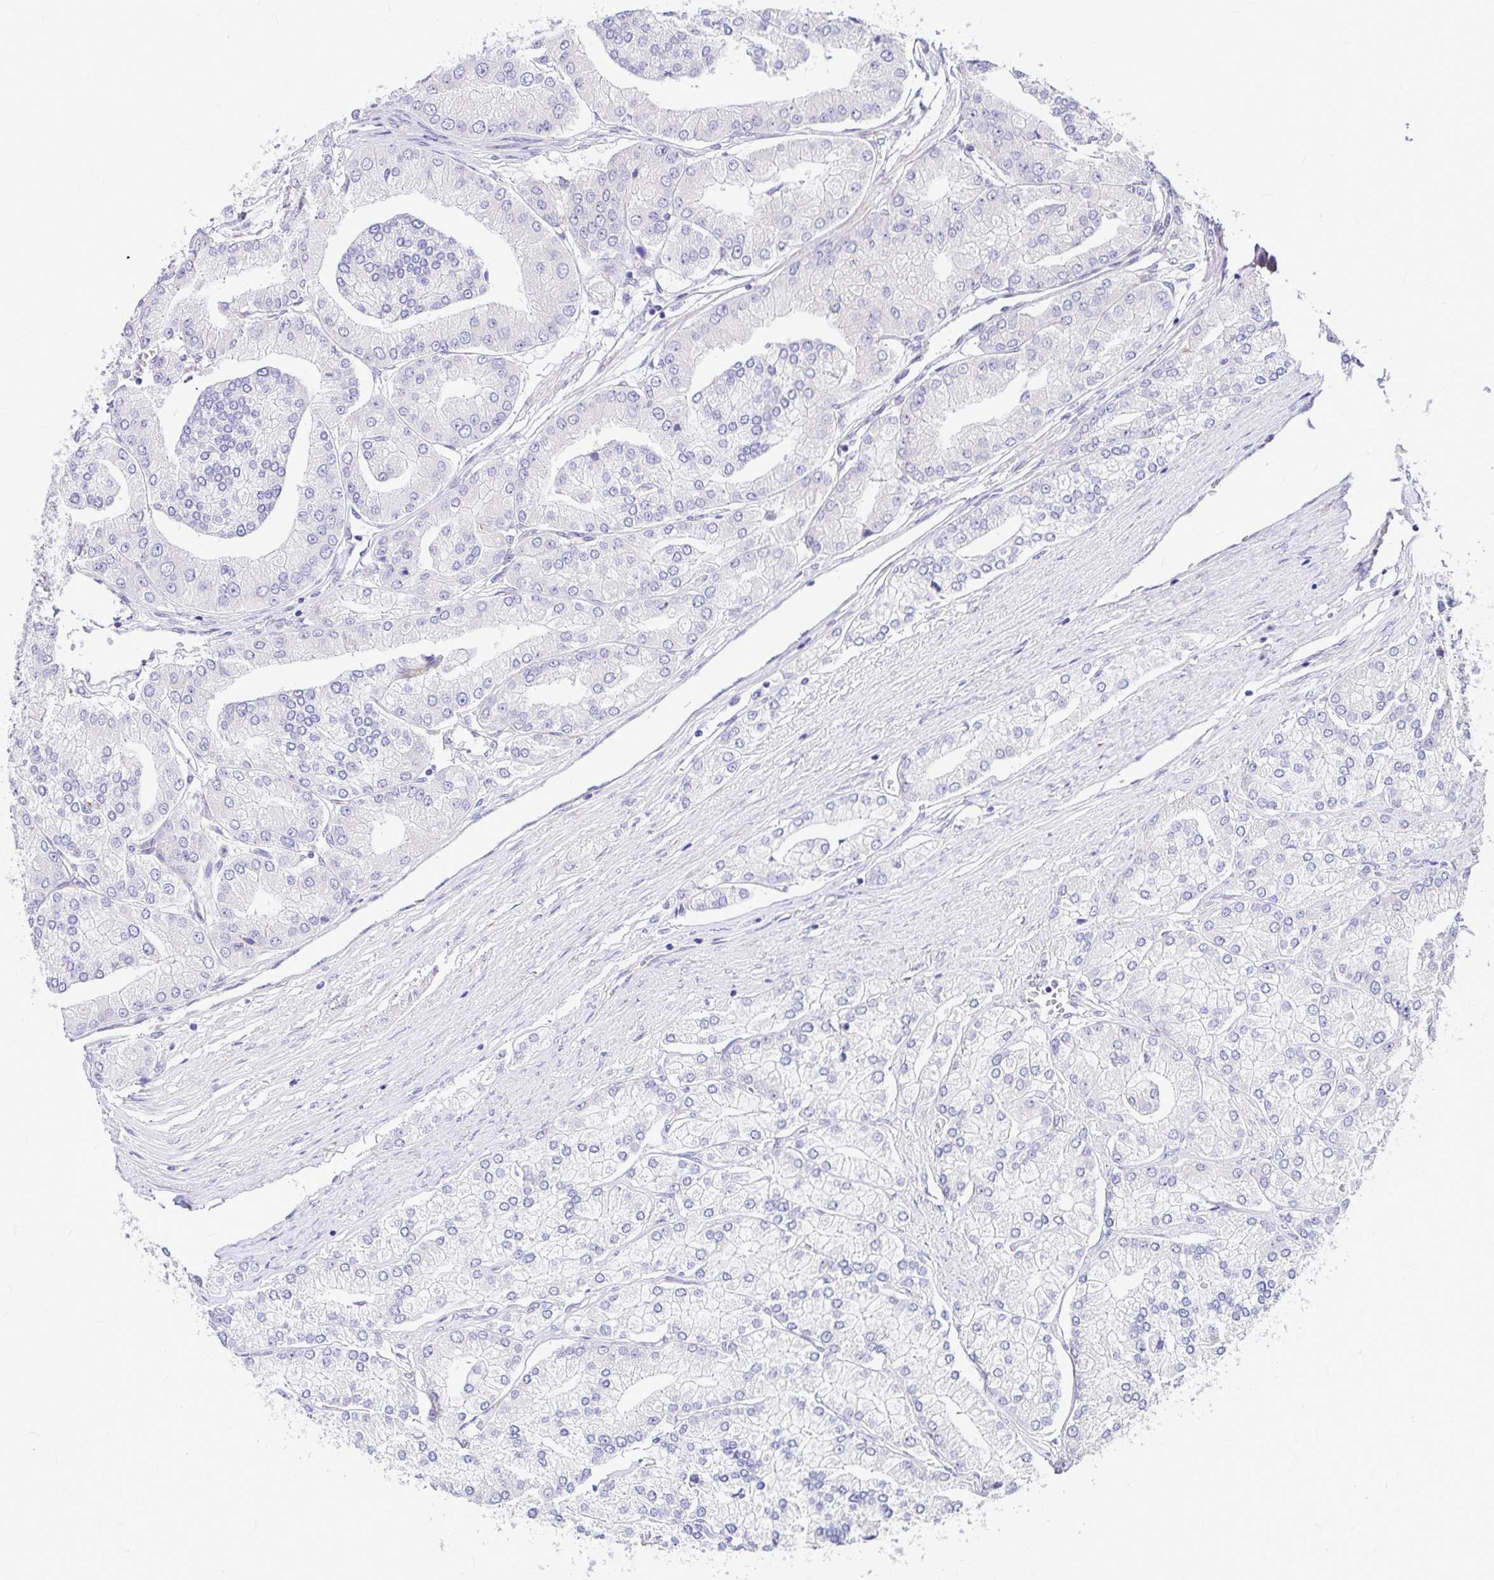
{"staining": {"intensity": "negative", "quantity": "none", "location": "none"}, "tissue": "prostate cancer", "cell_type": "Tumor cells", "image_type": "cancer", "snomed": [{"axis": "morphology", "description": "Adenocarcinoma, High grade"}, {"axis": "topography", "description": "Prostate"}], "caption": "Immunohistochemistry (IHC) of human prostate adenocarcinoma (high-grade) displays no expression in tumor cells.", "gene": "GABBR2", "patient": {"sex": "male", "age": 61}}